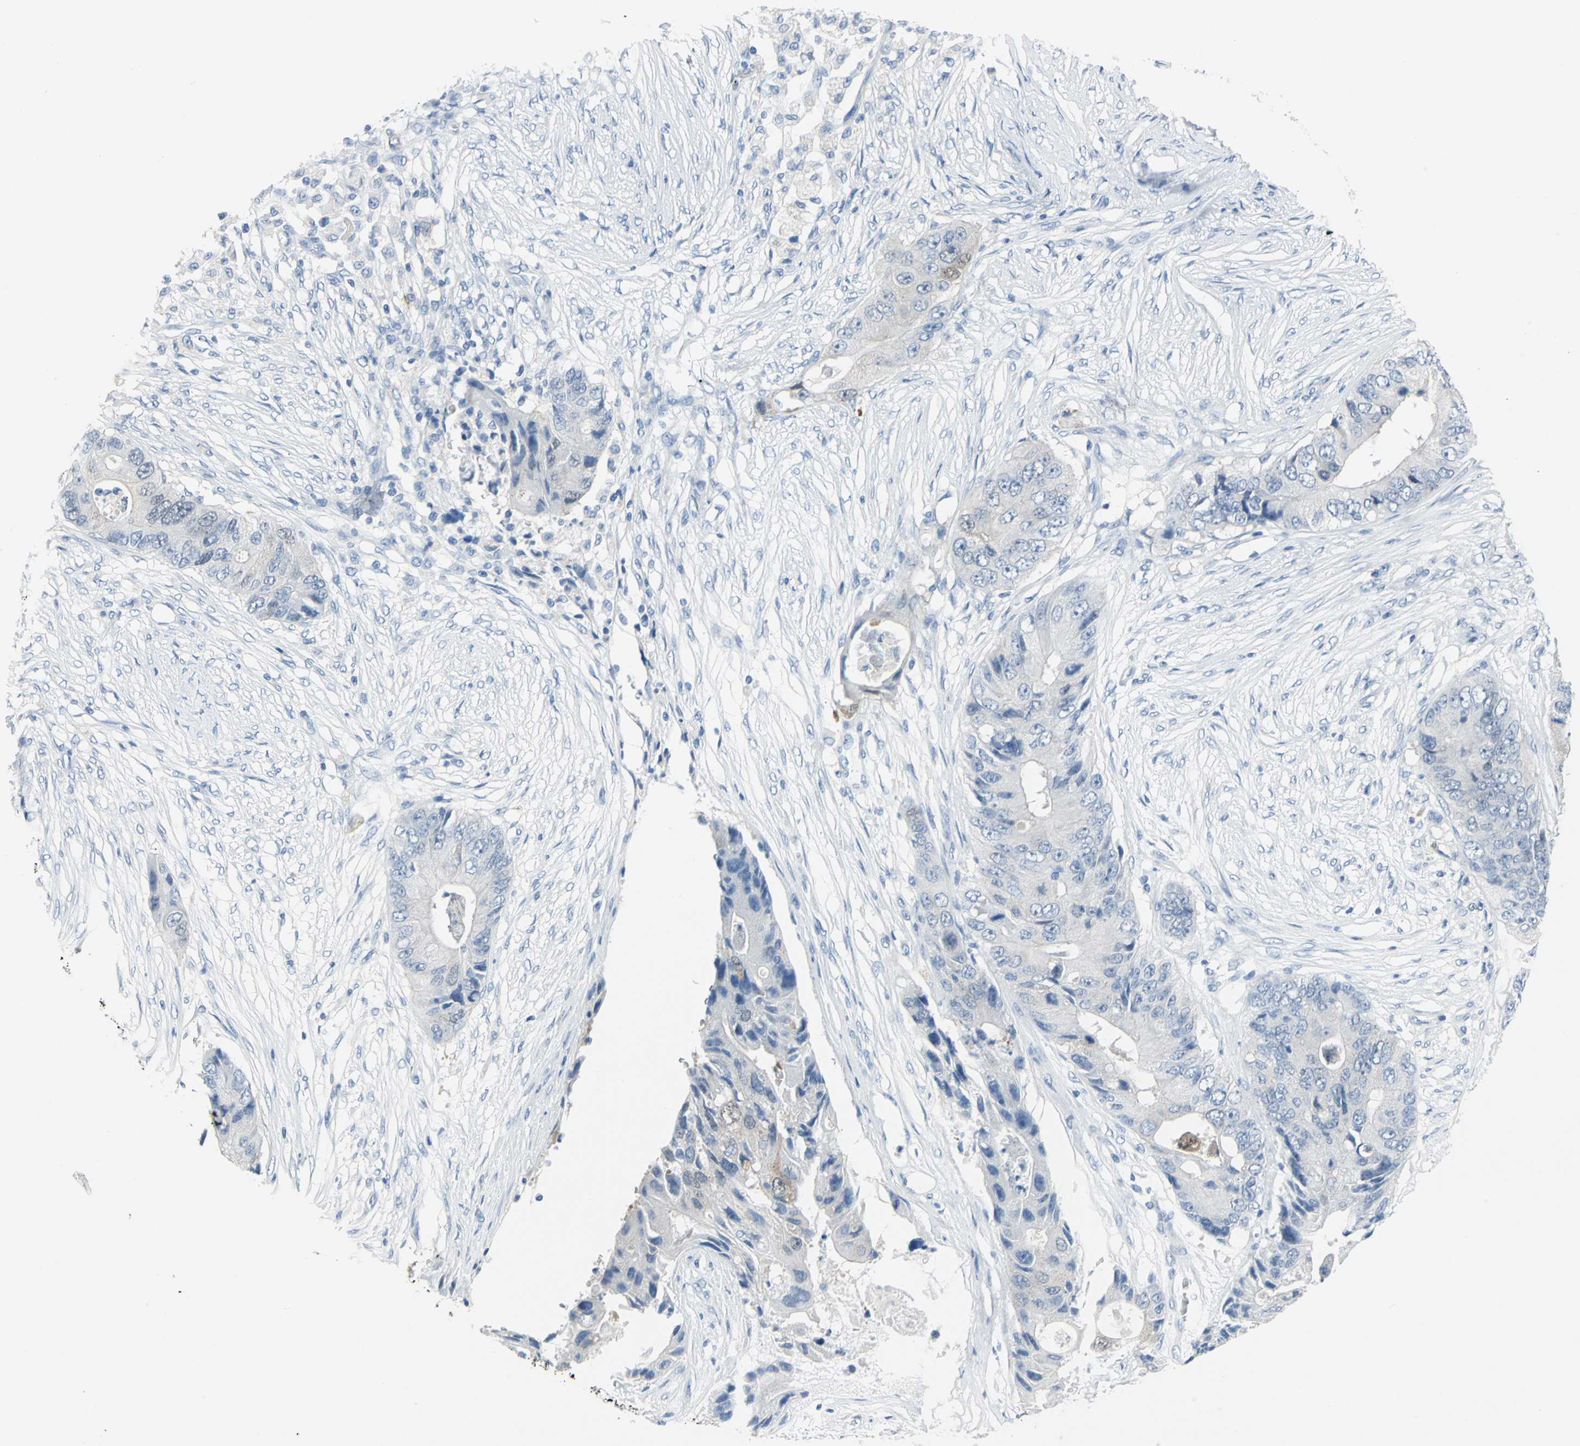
{"staining": {"intensity": "weak", "quantity": "<25%", "location": "cytoplasmic/membranous"}, "tissue": "colorectal cancer", "cell_type": "Tumor cells", "image_type": "cancer", "snomed": [{"axis": "morphology", "description": "Adenocarcinoma, NOS"}, {"axis": "topography", "description": "Colon"}], "caption": "Micrograph shows no significant protein positivity in tumor cells of adenocarcinoma (colorectal).", "gene": "SFN", "patient": {"sex": "male", "age": 71}}